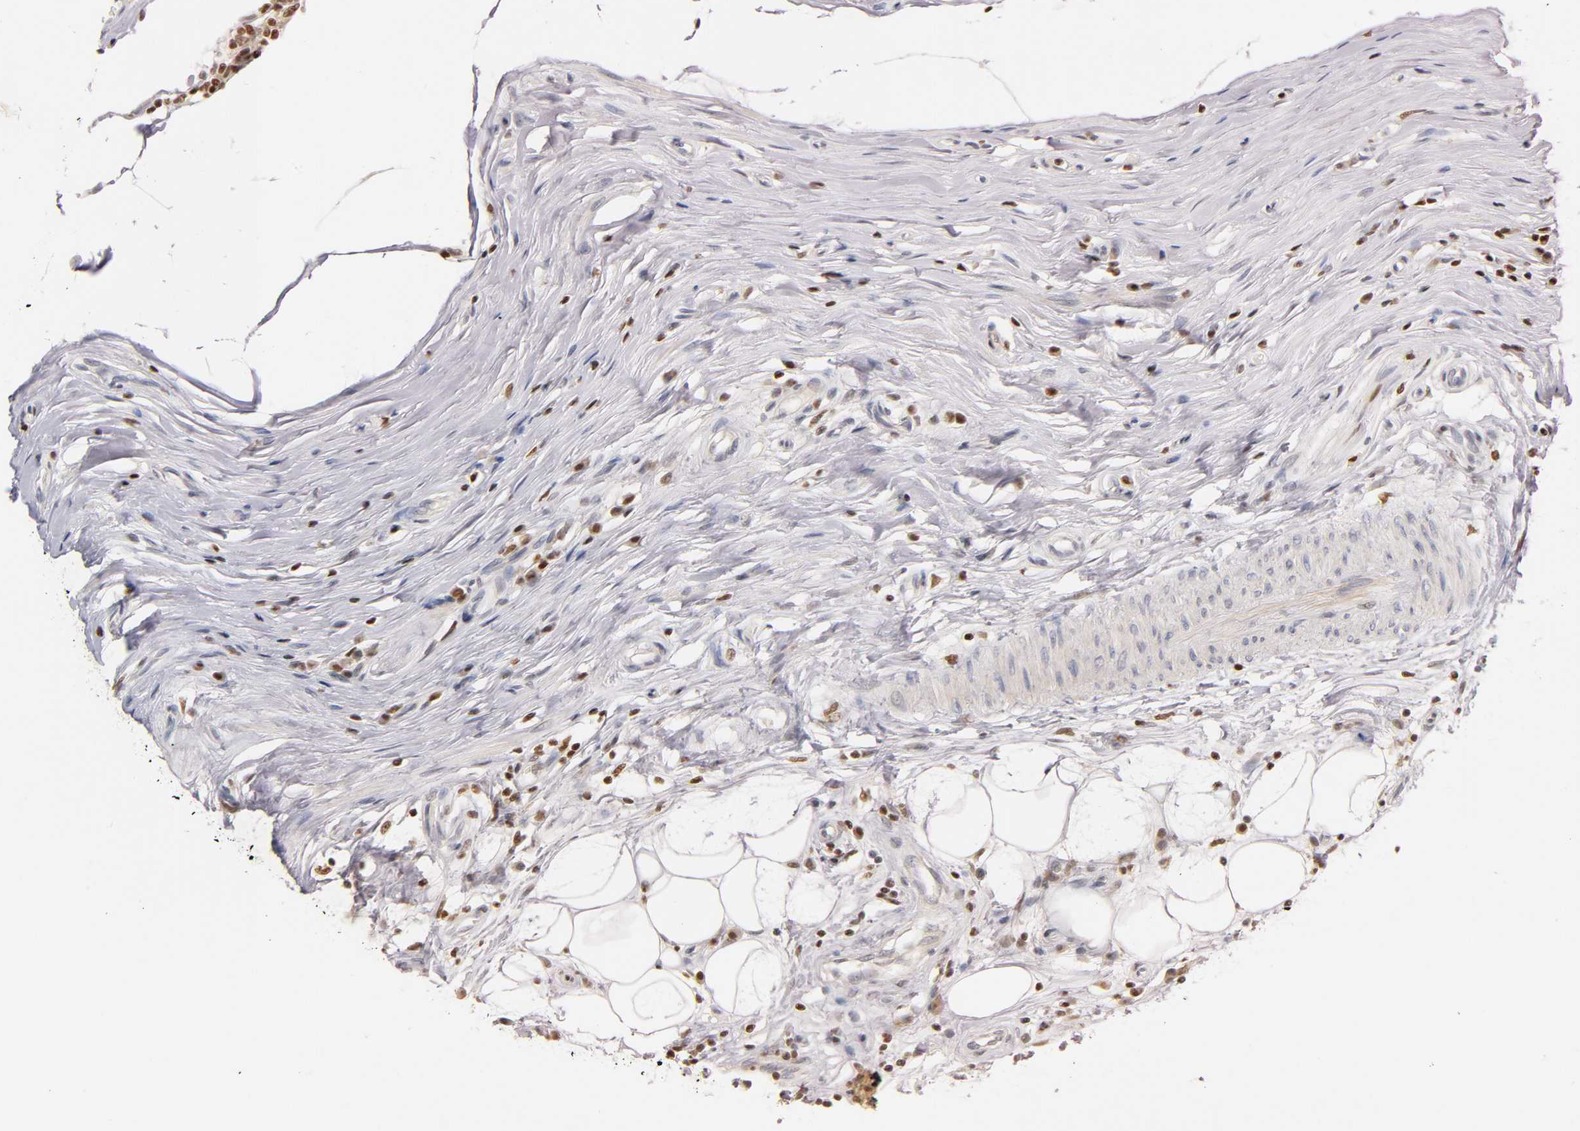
{"staining": {"intensity": "weak", "quantity": "25%-75%", "location": "cytoplasmic/membranous,nuclear"}, "tissue": "epididymis", "cell_type": "Glandular cells", "image_type": "normal", "snomed": [{"axis": "morphology", "description": "Normal tissue, NOS"}, {"axis": "morphology", "description": "Inflammation, NOS"}, {"axis": "topography", "description": "Epididymis"}], "caption": "This micrograph displays immunohistochemistry staining of unremarkable human epididymis, with low weak cytoplasmic/membranous,nuclear expression in approximately 25%-75% of glandular cells.", "gene": "RUNX1", "patient": {"sex": "male", "age": 84}}